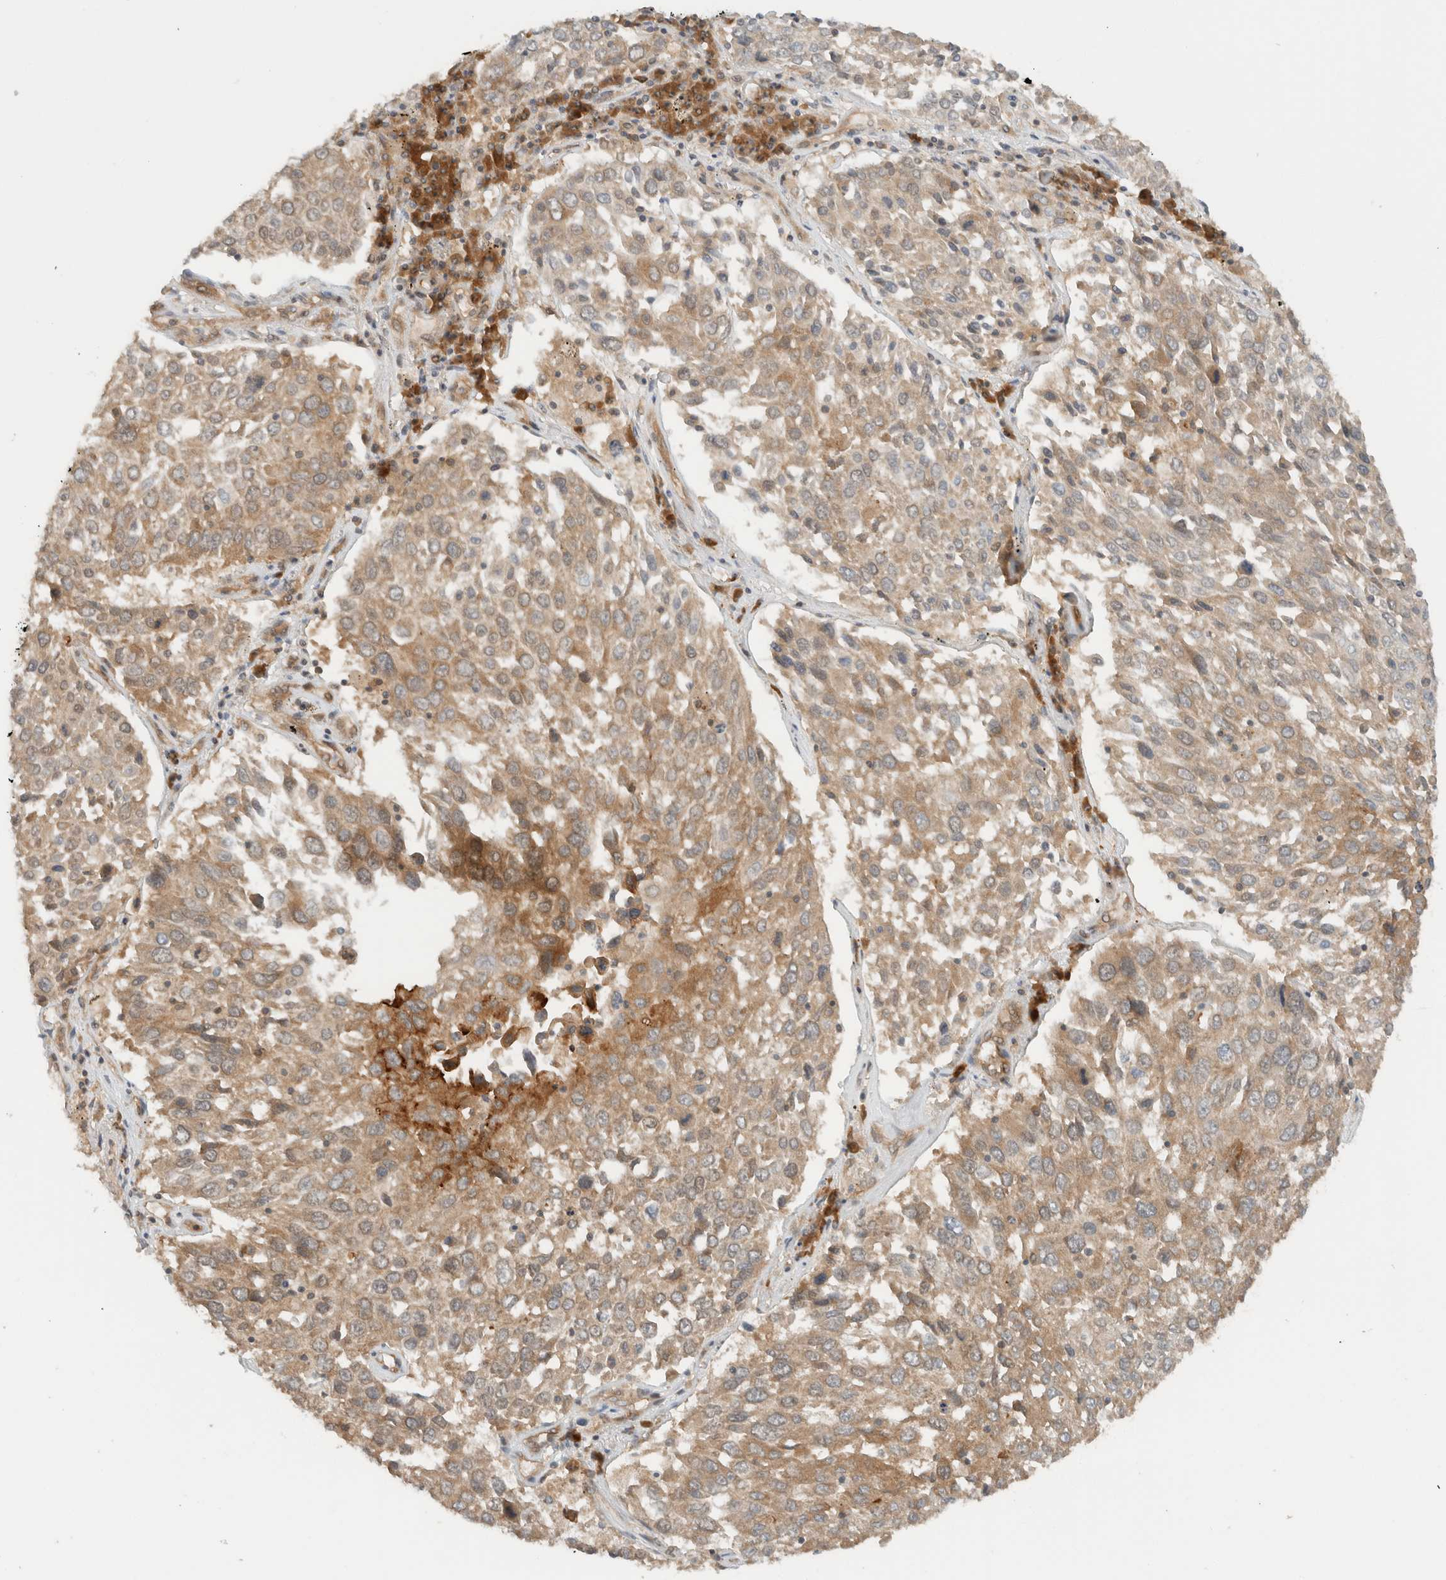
{"staining": {"intensity": "moderate", "quantity": ">75%", "location": "cytoplasmic/membranous"}, "tissue": "lung cancer", "cell_type": "Tumor cells", "image_type": "cancer", "snomed": [{"axis": "morphology", "description": "Squamous cell carcinoma, NOS"}, {"axis": "topography", "description": "Lung"}], "caption": "There is medium levels of moderate cytoplasmic/membranous positivity in tumor cells of lung cancer, as demonstrated by immunohistochemical staining (brown color).", "gene": "ARFGEF2", "patient": {"sex": "male", "age": 65}}